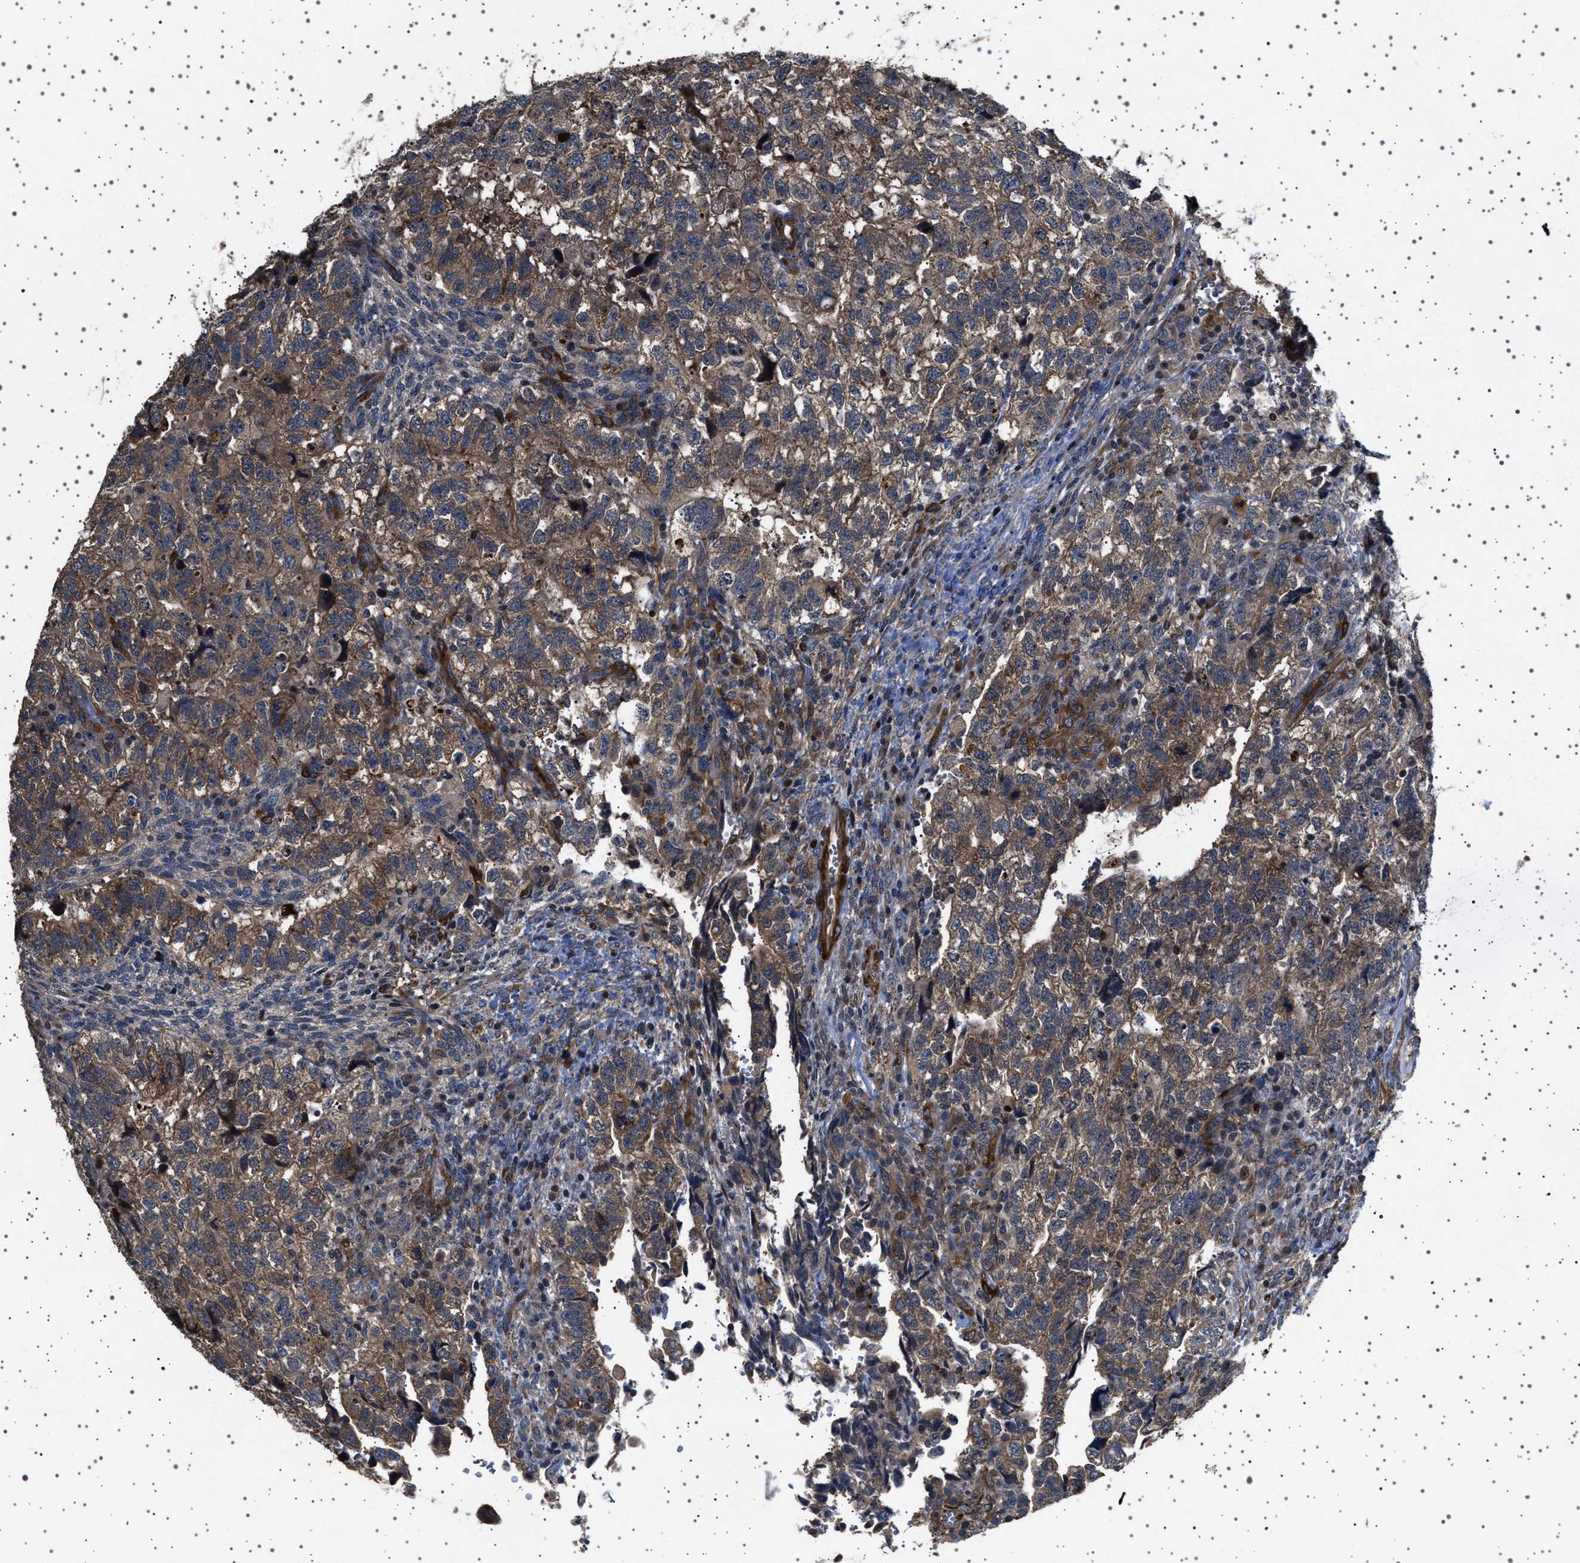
{"staining": {"intensity": "moderate", "quantity": ">75%", "location": "cytoplasmic/membranous"}, "tissue": "testis cancer", "cell_type": "Tumor cells", "image_type": "cancer", "snomed": [{"axis": "morphology", "description": "Carcinoma, Embryonal, NOS"}, {"axis": "topography", "description": "Testis"}], "caption": "DAB immunohistochemical staining of human testis cancer shows moderate cytoplasmic/membranous protein expression in approximately >75% of tumor cells. The staining was performed using DAB, with brown indicating positive protein expression. Nuclei are stained blue with hematoxylin.", "gene": "GUCY1B1", "patient": {"sex": "male", "age": 36}}